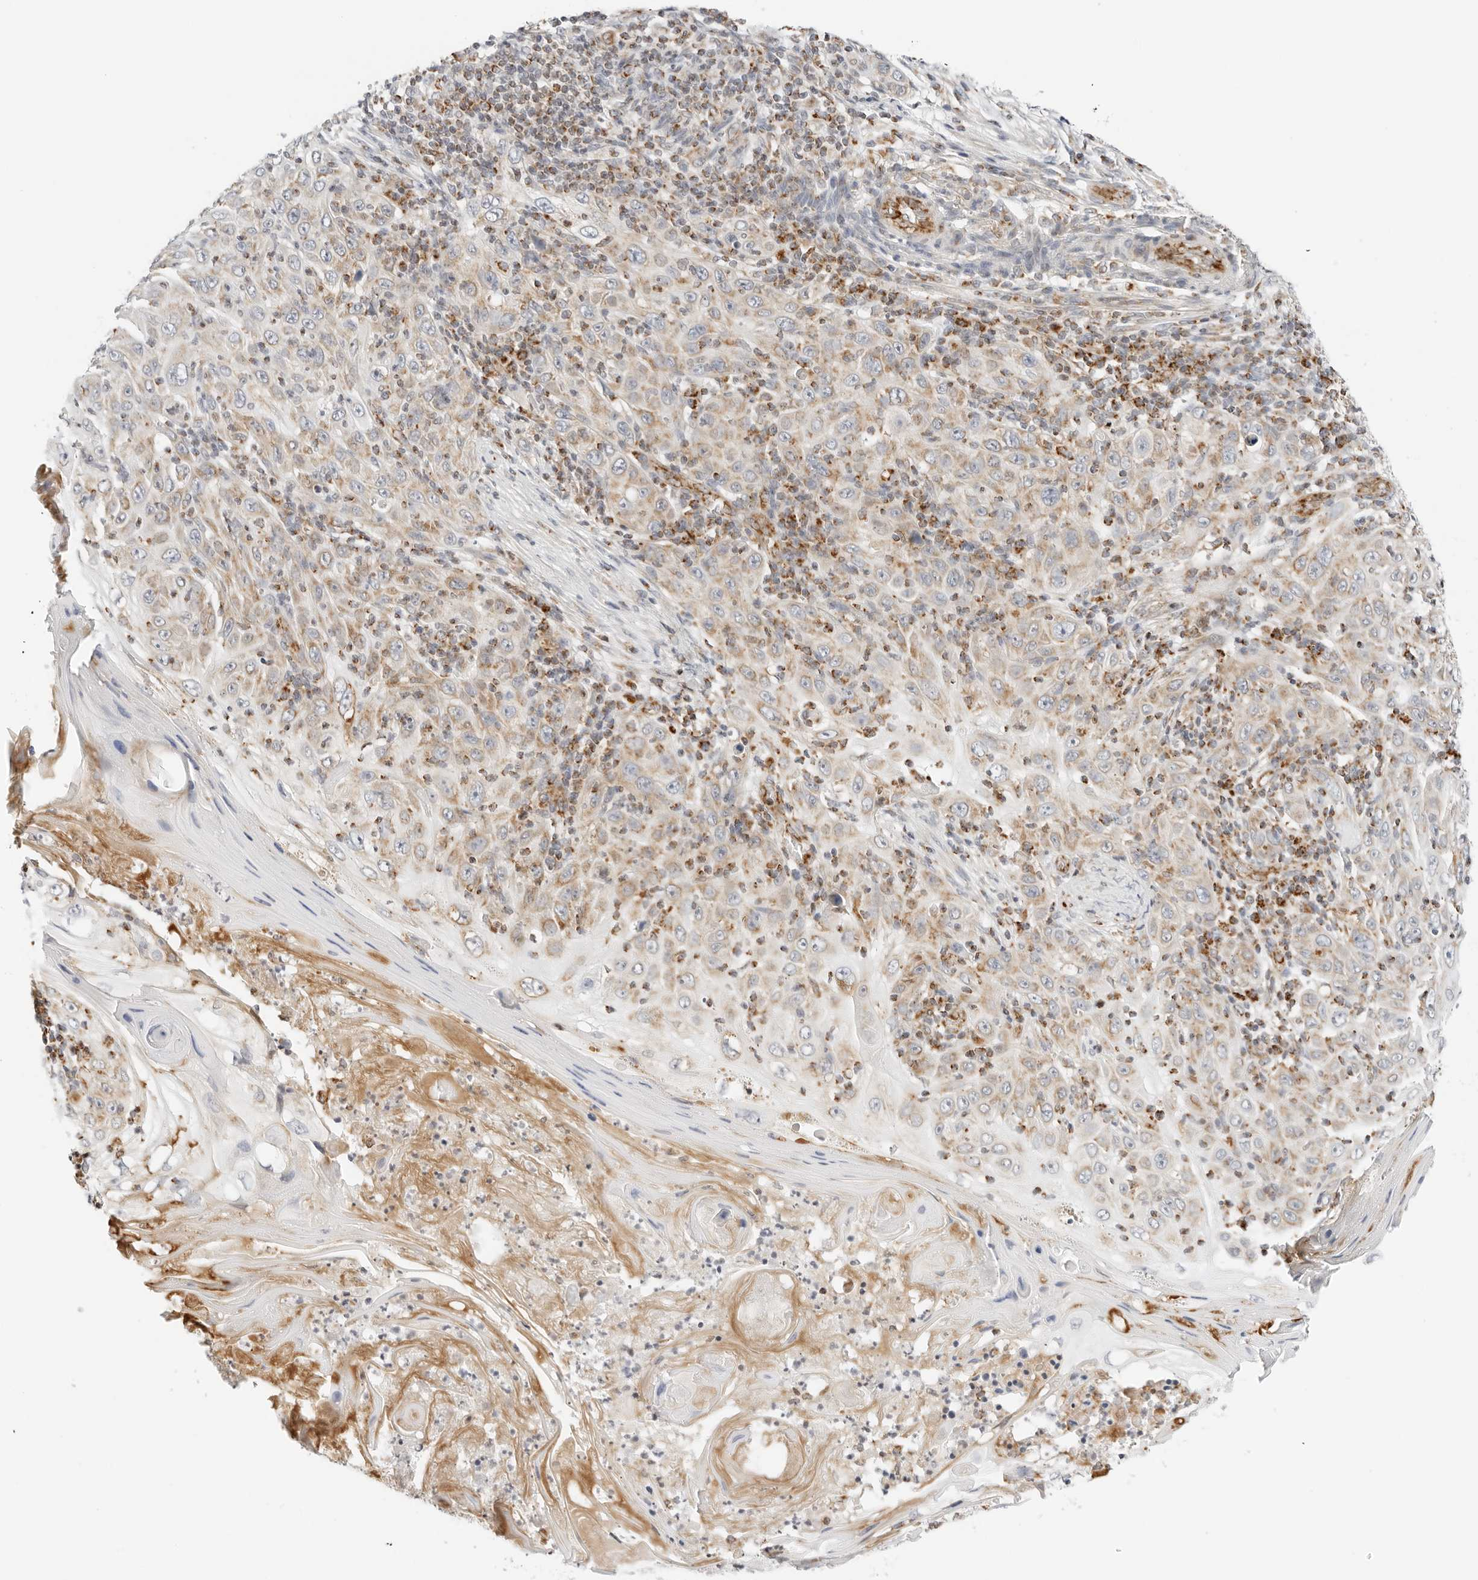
{"staining": {"intensity": "weak", "quantity": "25%-75%", "location": "cytoplasmic/membranous"}, "tissue": "skin cancer", "cell_type": "Tumor cells", "image_type": "cancer", "snomed": [{"axis": "morphology", "description": "Squamous cell carcinoma, NOS"}, {"axis": "topography", "description": "Skin"}], "caption": "Skin squamous cell carcinoma was stained to show a protein in brown. There is low levels of weak cytoplasmic/membranous positivity in about 25%-75% of tumor cells.", "gene": "RC3H1", "patient": {"sex": "female", "age": 88}}